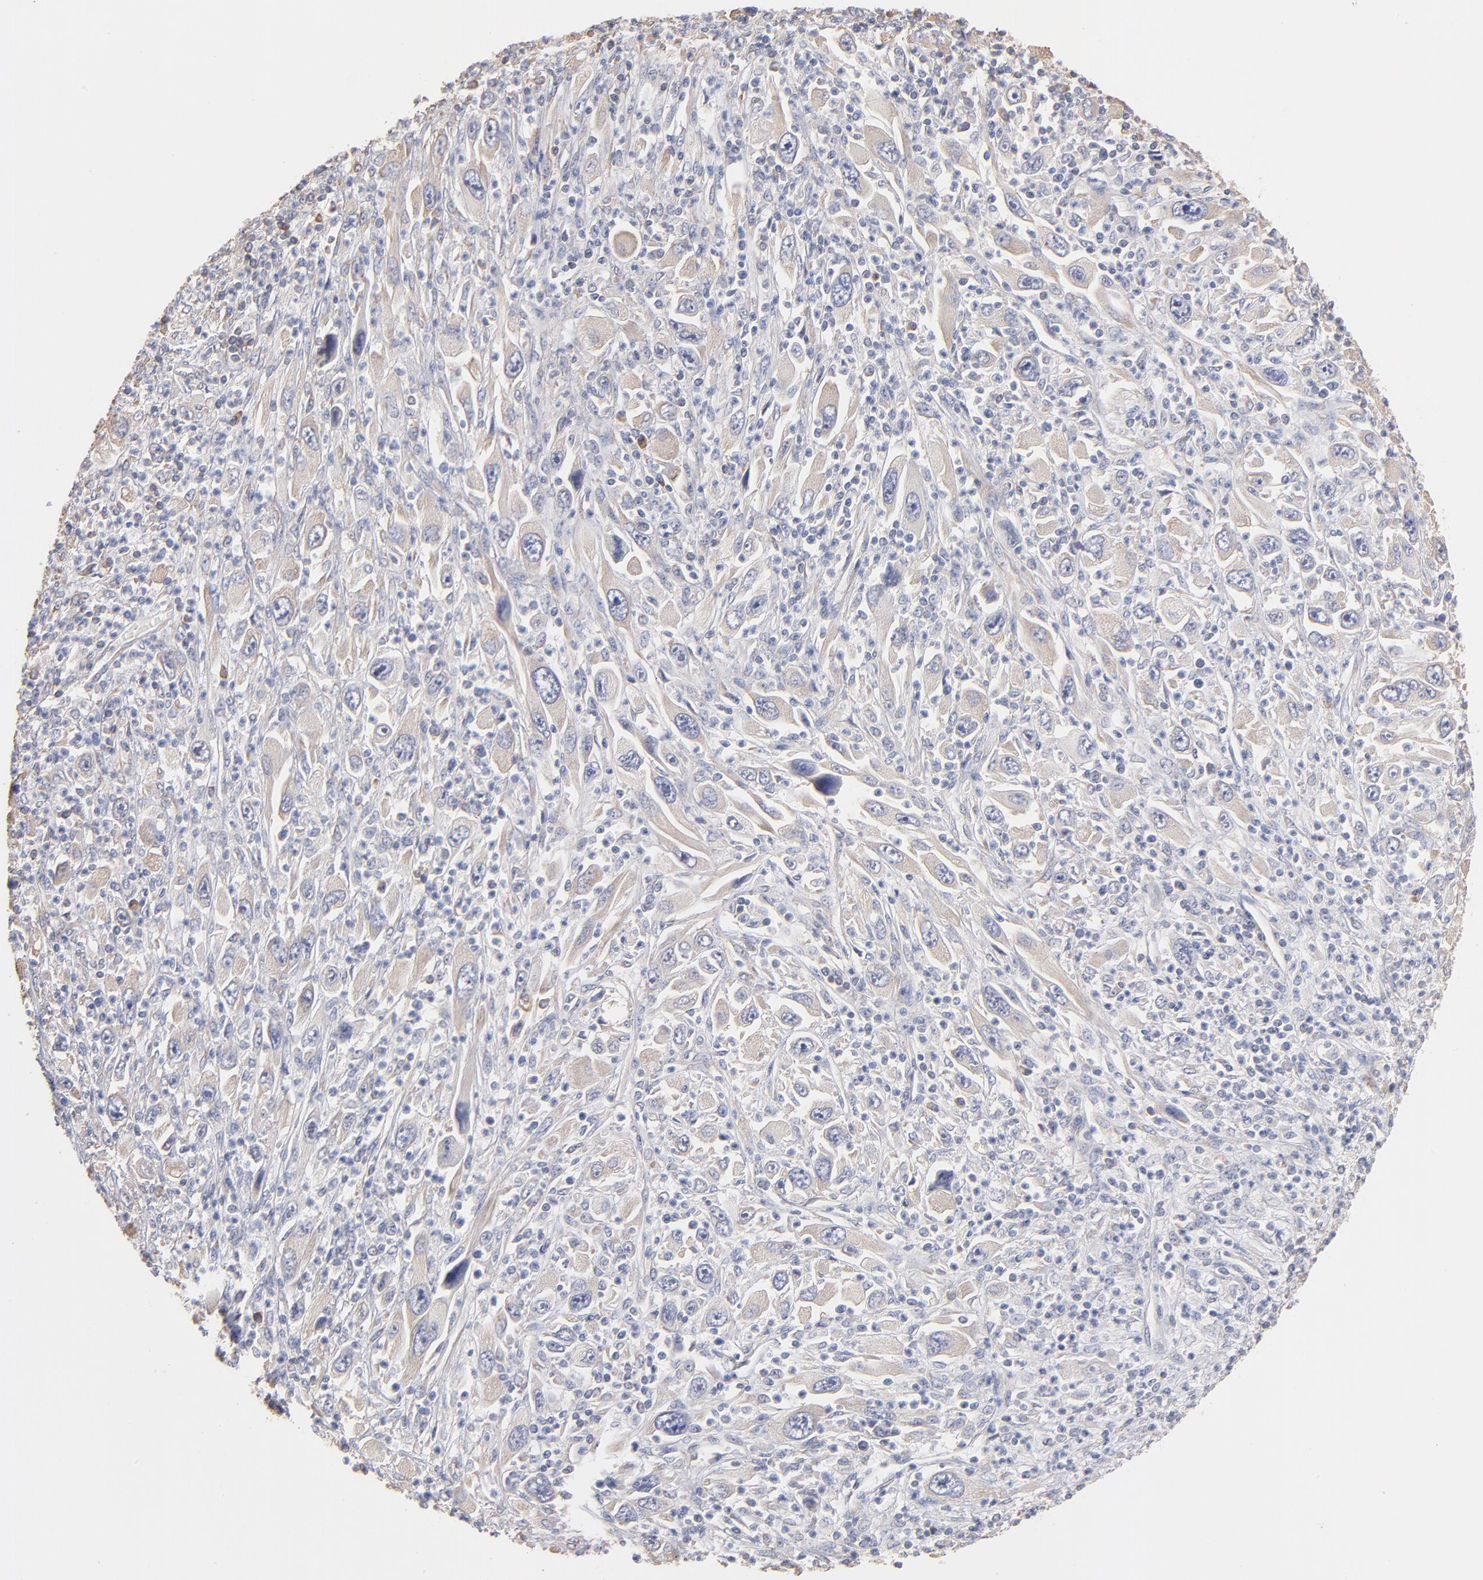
{"staining": {"intensity": "weak", "quantity": "25%-75%", "location": "cytoplasmic/membranous"}, "tissue": "melanoma", "cell_type": "Tumor cells", "image_type": "cancer", "snomed": [{"axis": "morphology", "description": "Malignant melanoma, Metastatic site"}, {"axis": "topography", "description": "Skin"}], "caption": "Immunohistochemical staining of human melanoma demonstrates weak cytoplasmic/membranous protein positivity in approximately 25%-75% of tumor cells.", "gene": "RPL9", "patient": {"sex": "female", "age": 56}}